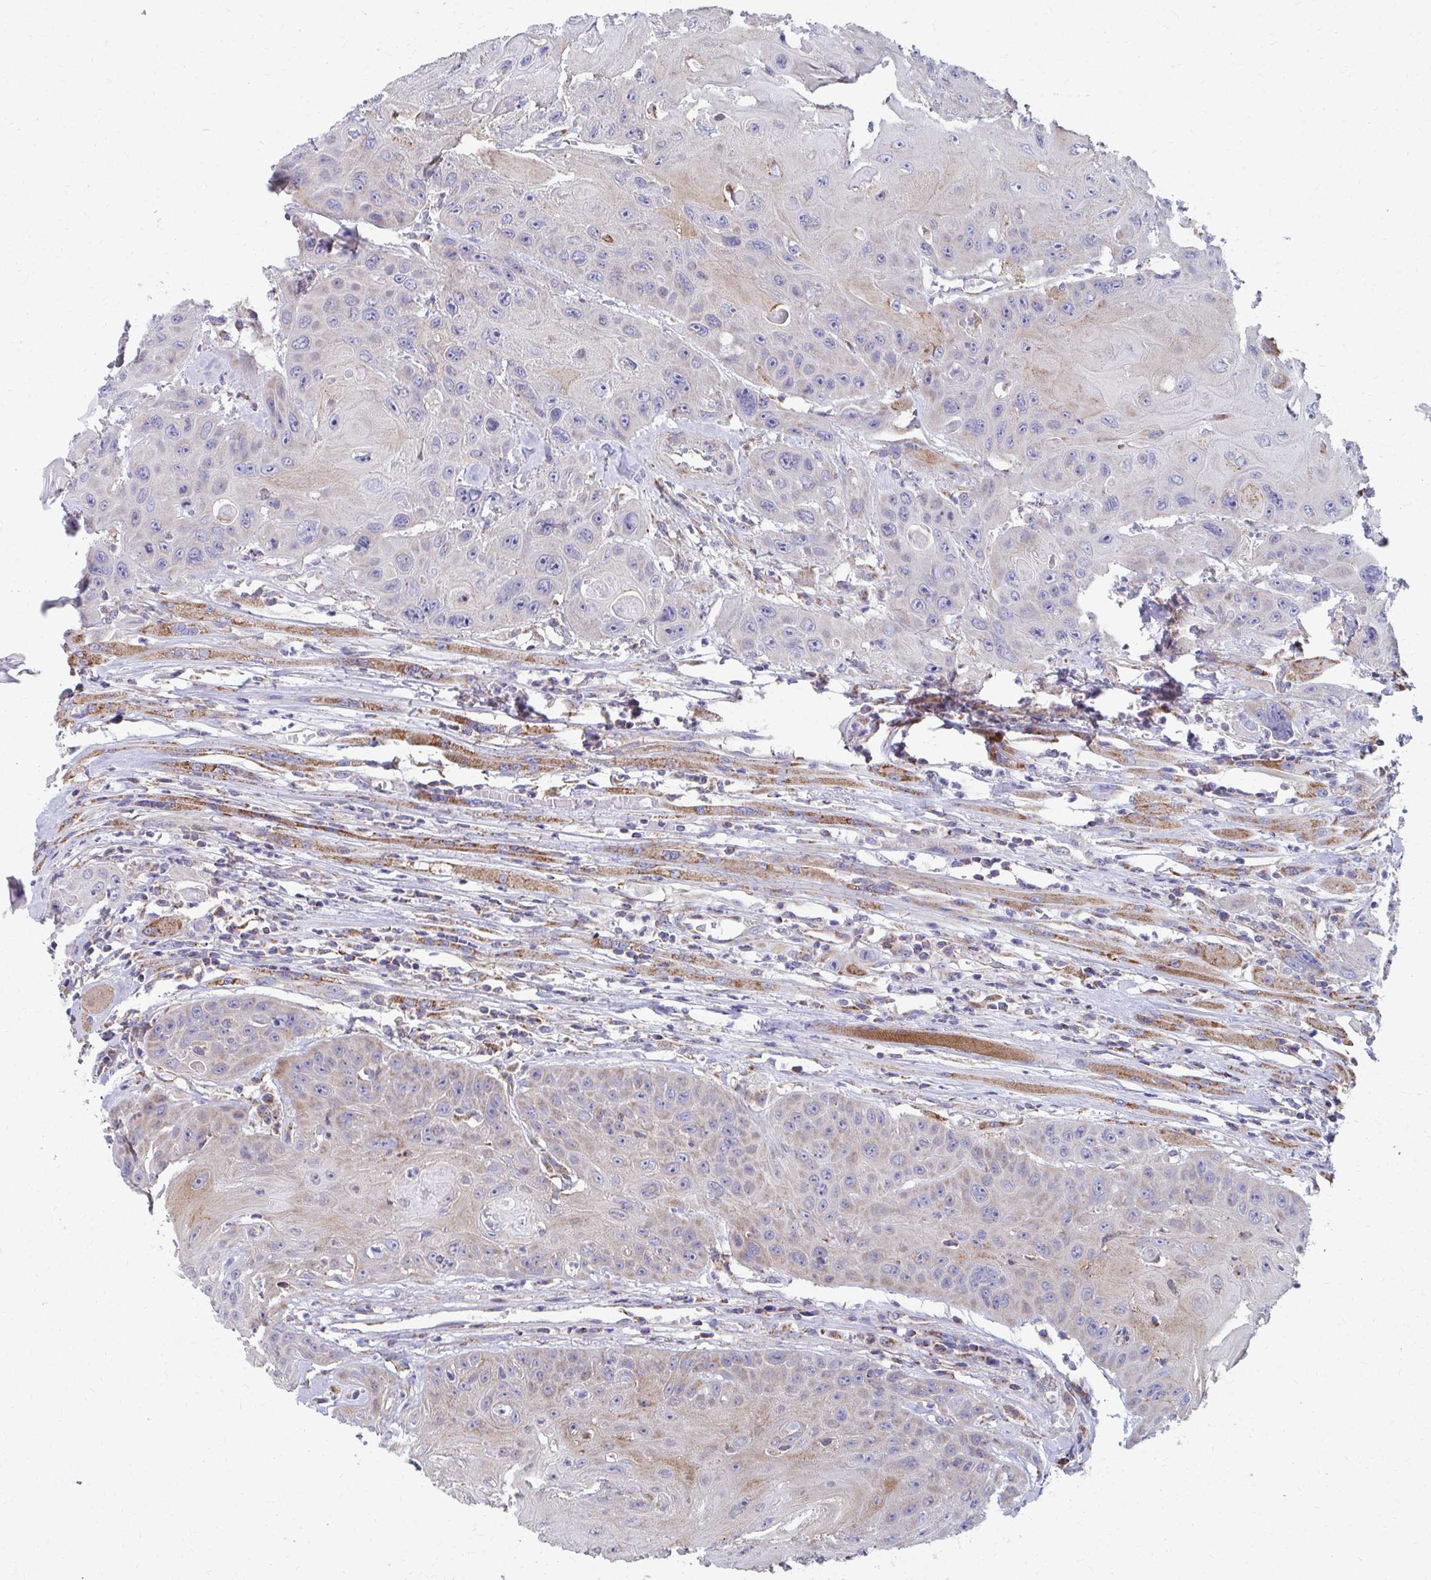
{"staining": {"intensity": "weak", "quantity": "<25%", "location": "cytoplasmic/membranous"}, "tissue": "head and neck cancer", "cell_type": "Tumor cells", "image_type": "cancer", "snomed": [{"axis": "morphology", "description": "Squamous cell carcinoma, NOS"}, {"axis": "topography", "description": "Head-Neck"}], "caption": "Protein analysis of head and neck squamous cell carcinoma displays no significant staining in tumor cells. (DAB (3,3'-diaminobenzidine) immunohistochemistry (IHC) visualized using brightfield microscopy, high magnification).", "gene": "RCC1L", "patient": {"sex": "female", "age": 59}}